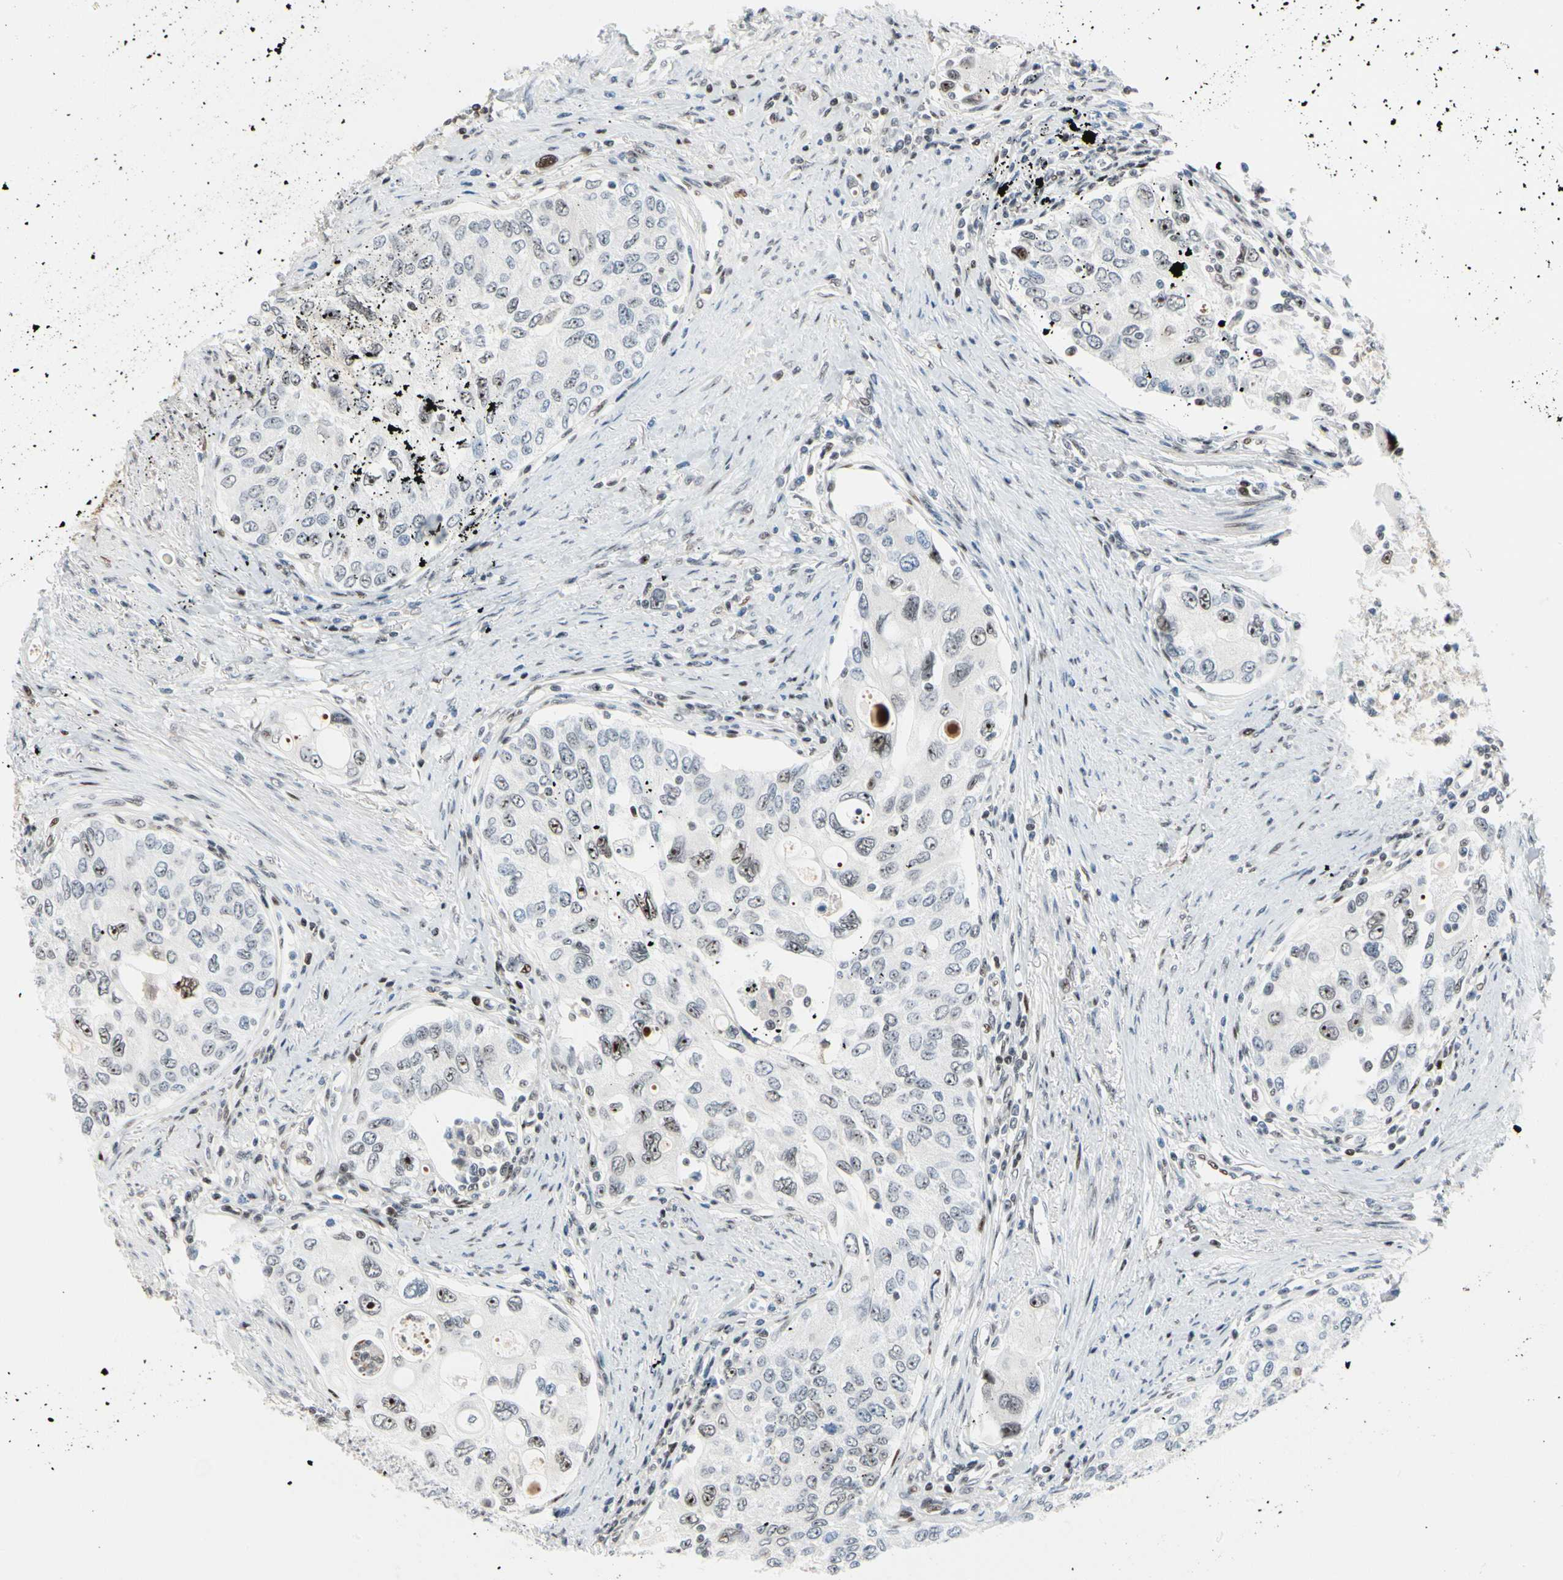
{"staining": {"intensity": "weak", "quantity": "<25%", "location": "nuclear"}, "tissue": "urothelial cancer", "cell_type": "Tumor cells", "image_type": "cancer", "snomed": [{"axis": "morphology", "description": "Urothelial carcinoma, High grade"}, {"axis": "topography", "description": "Urinary bladder"}], "caption": "This is an immunohistochemistry image of urothelial cancer. There is no staining in tumor cells.", "gene": "FOXO3", "patient": {"sex": "female", "age": 56}}